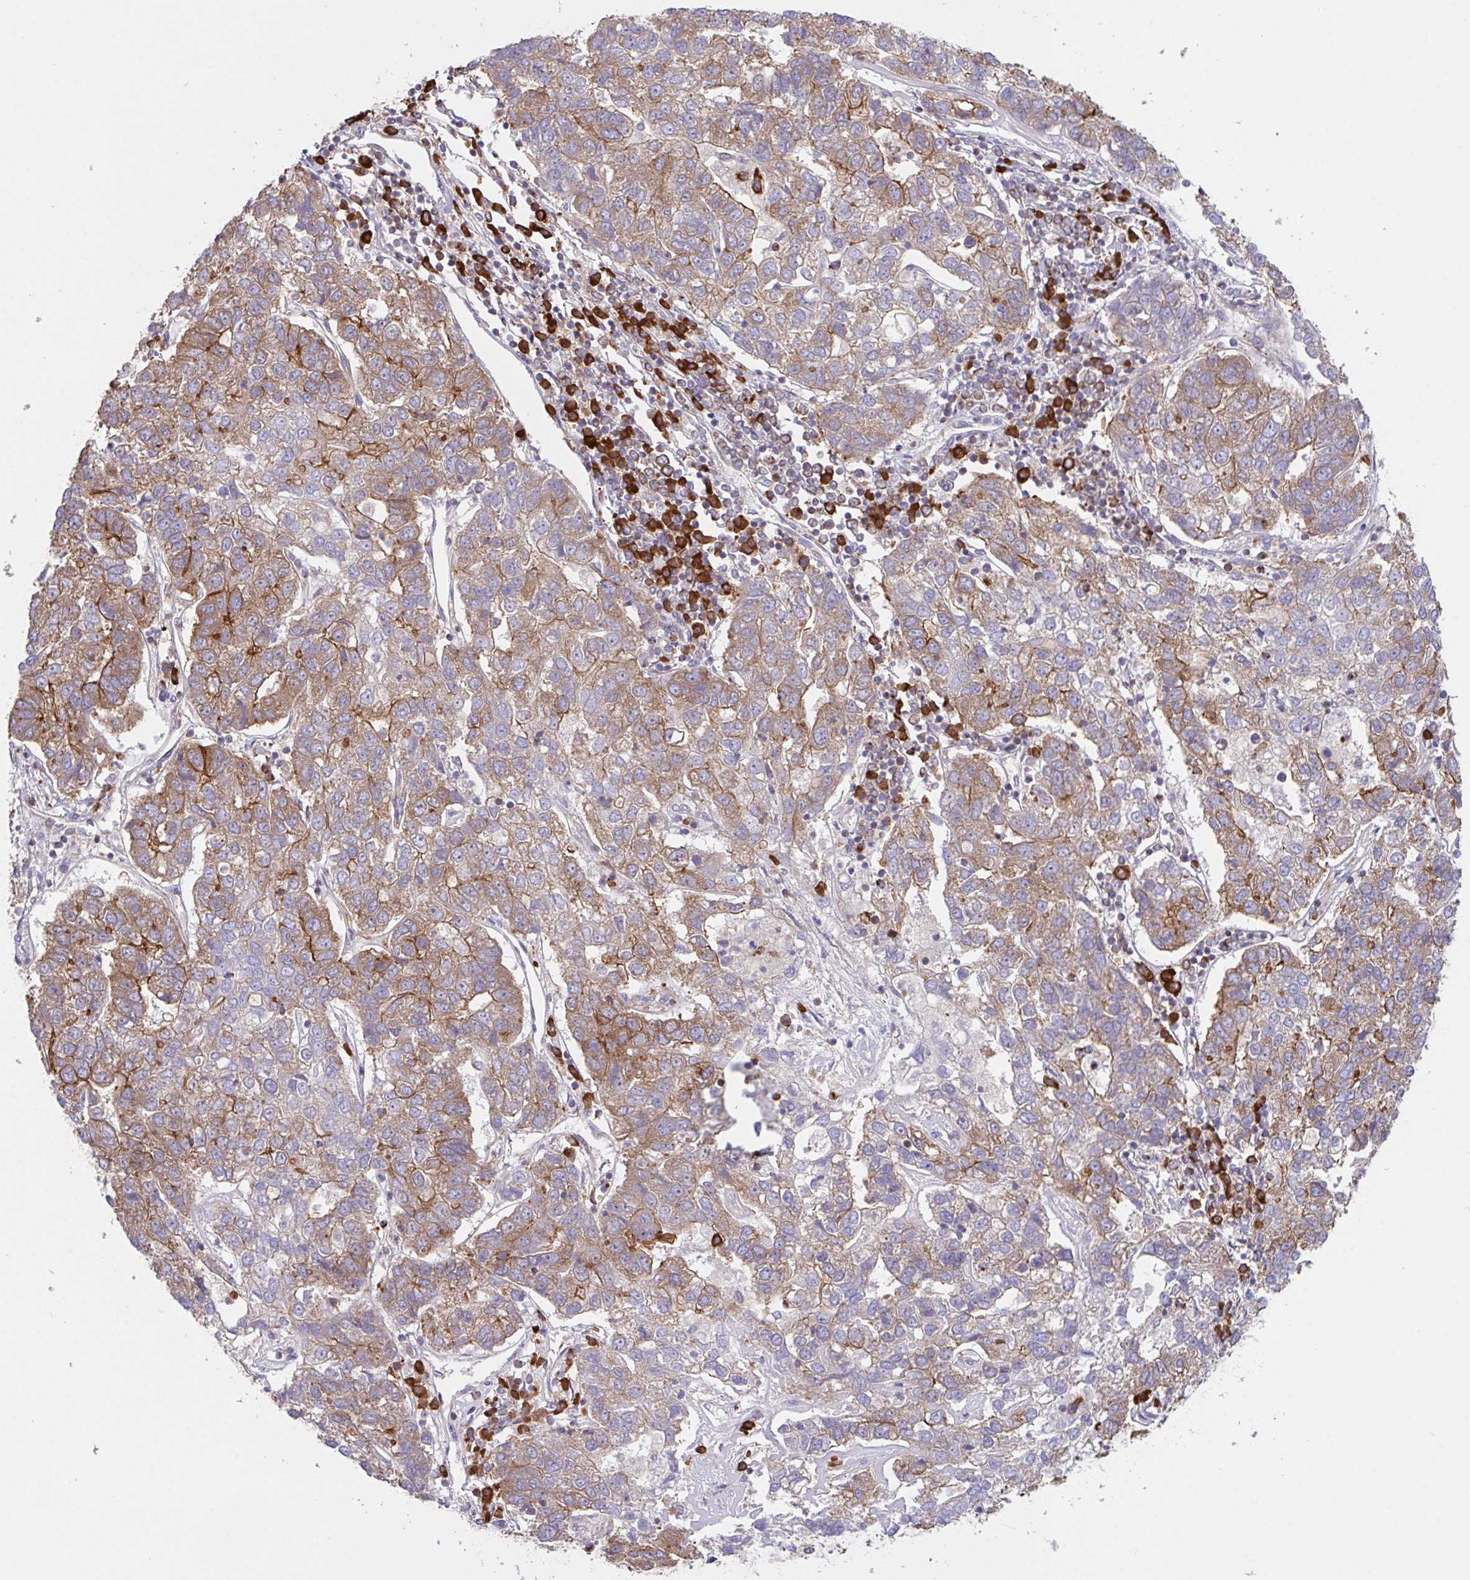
{"staining": {"intensity": "moderate", "quantity": "25%-75%", "location": "cytoplasmic/membranous"}, "tissue": "pancreatic cancer", "cell_type": "Tumor cells", "image_type": "cancer", "snomed": [{"axis": "morphology", "description": "Adenocarcinoma, NOS"}, {"axis": "topography", "description": "Pancreas"}], "caption": "An immunohistochemistry micrograph of neoplastic tissue is shown. Protein staining in brown shows moderate cytoplasmic/membranous positivity in adenocarcinoma (pancreatic) within tumor cells.", "gene": "YARS2", "patient": {"sex": "female", "age": 61}}